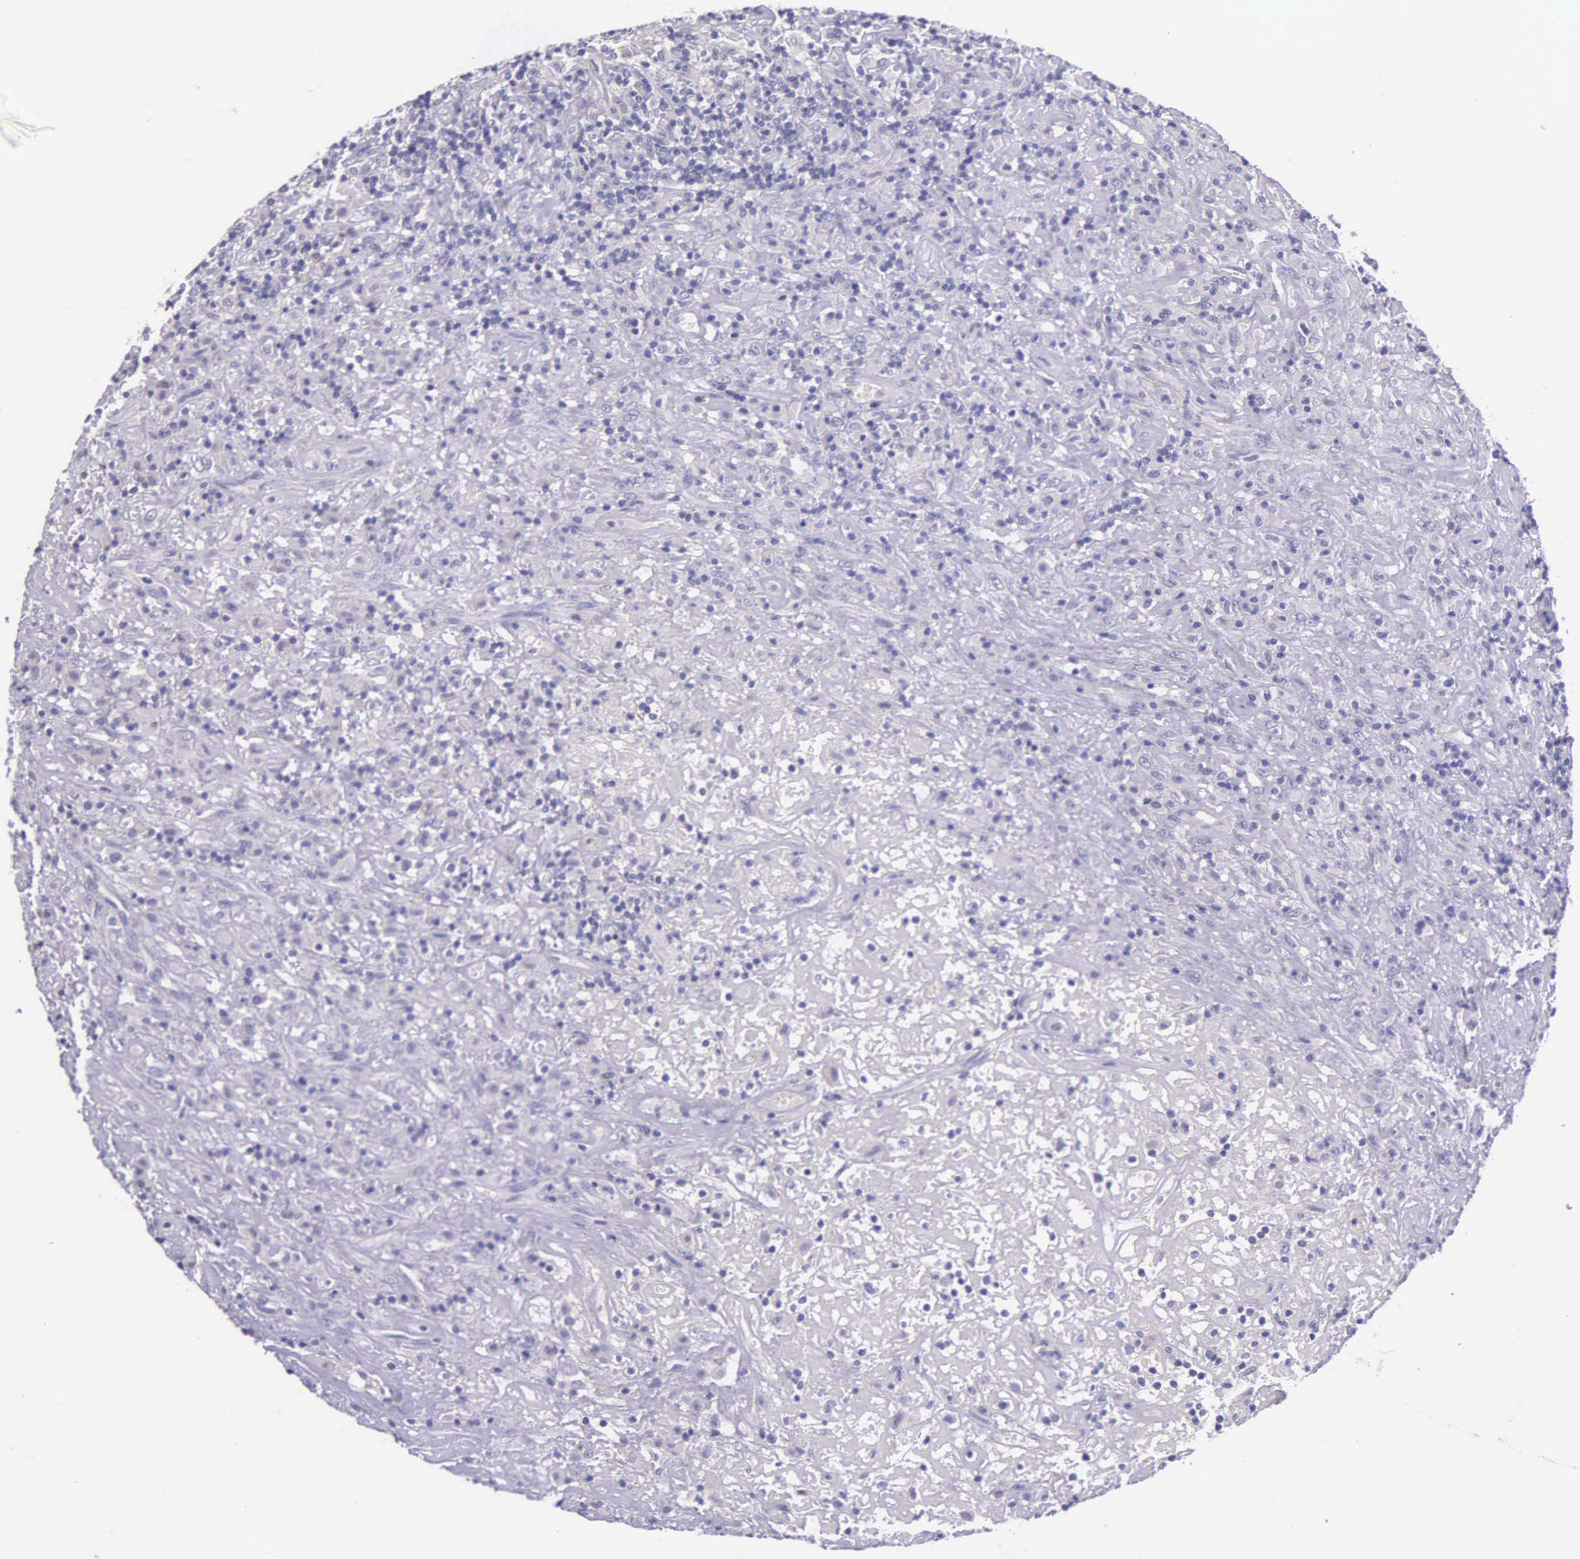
{"staining": {"intensity": "negative", "quantity": "none", "location": "none"}, "tissue": "lymphoma", "cell_type": "Tumor cells", "image_type": "cancer", "snomed": [{"axis": "morphology", "description": "Hodgkin's disease, NOS"}, {"axis": "topography", "description": "Lymph node"}], "caption": "Micrograph shows no protein staining in tumor cells of lymphoma tissue. (Immunohistochemistry, brightfield microscopy, high magnification).", "gene": "THSD7A", "patient": {"sex": "male", "age": 46}}